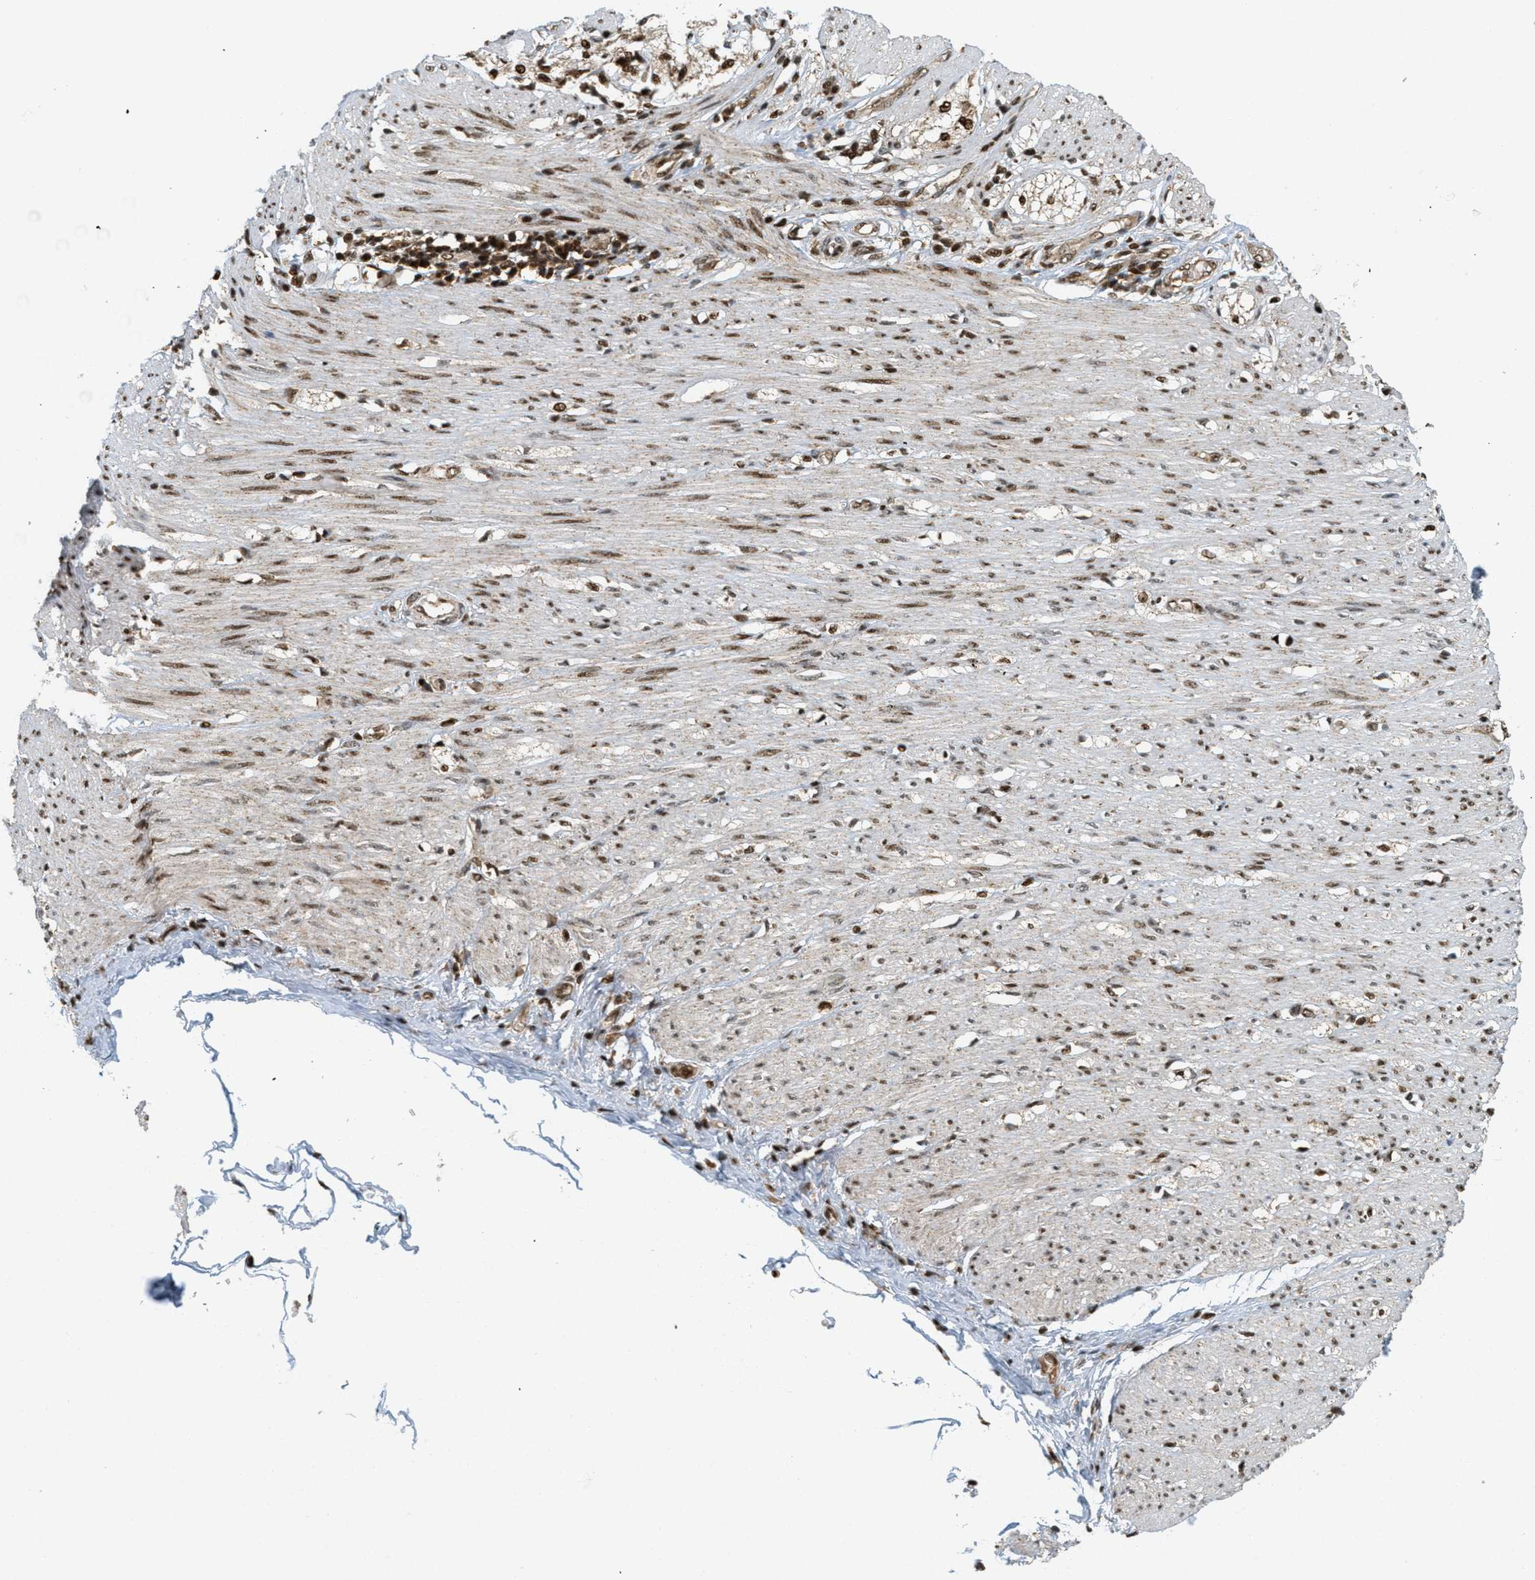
{"staining": {"intensity": "strong", "quantity": ">75%", "location": "cytoplasmic/membranous,nuclear"}, "tissue": "adipose tissue", "cell_type": "Adipocytes", "image_type": "normal", "snomed": [{"axis": "morphology", "description": "Normal tissue, NOS"}, {"axis": "morphology", "description": "Adenocarcinoma, NOS"}, {"axis": "topography", "description": "Colon"}, {"axis": "topography", "description": "Peripheral nerve tissue"}], "caption": "Strong cytoplasmic/membranous,nuclear staining is appreciated in approximately >75% of adipocytes in normal adipose tissue. The protein is stained brown, and the nuclei are stained in blue (DAB IHC with brightfield microscopy, high magnification).", "gene": "TLK1", "patient": {"sex": "male", "age": 14}}